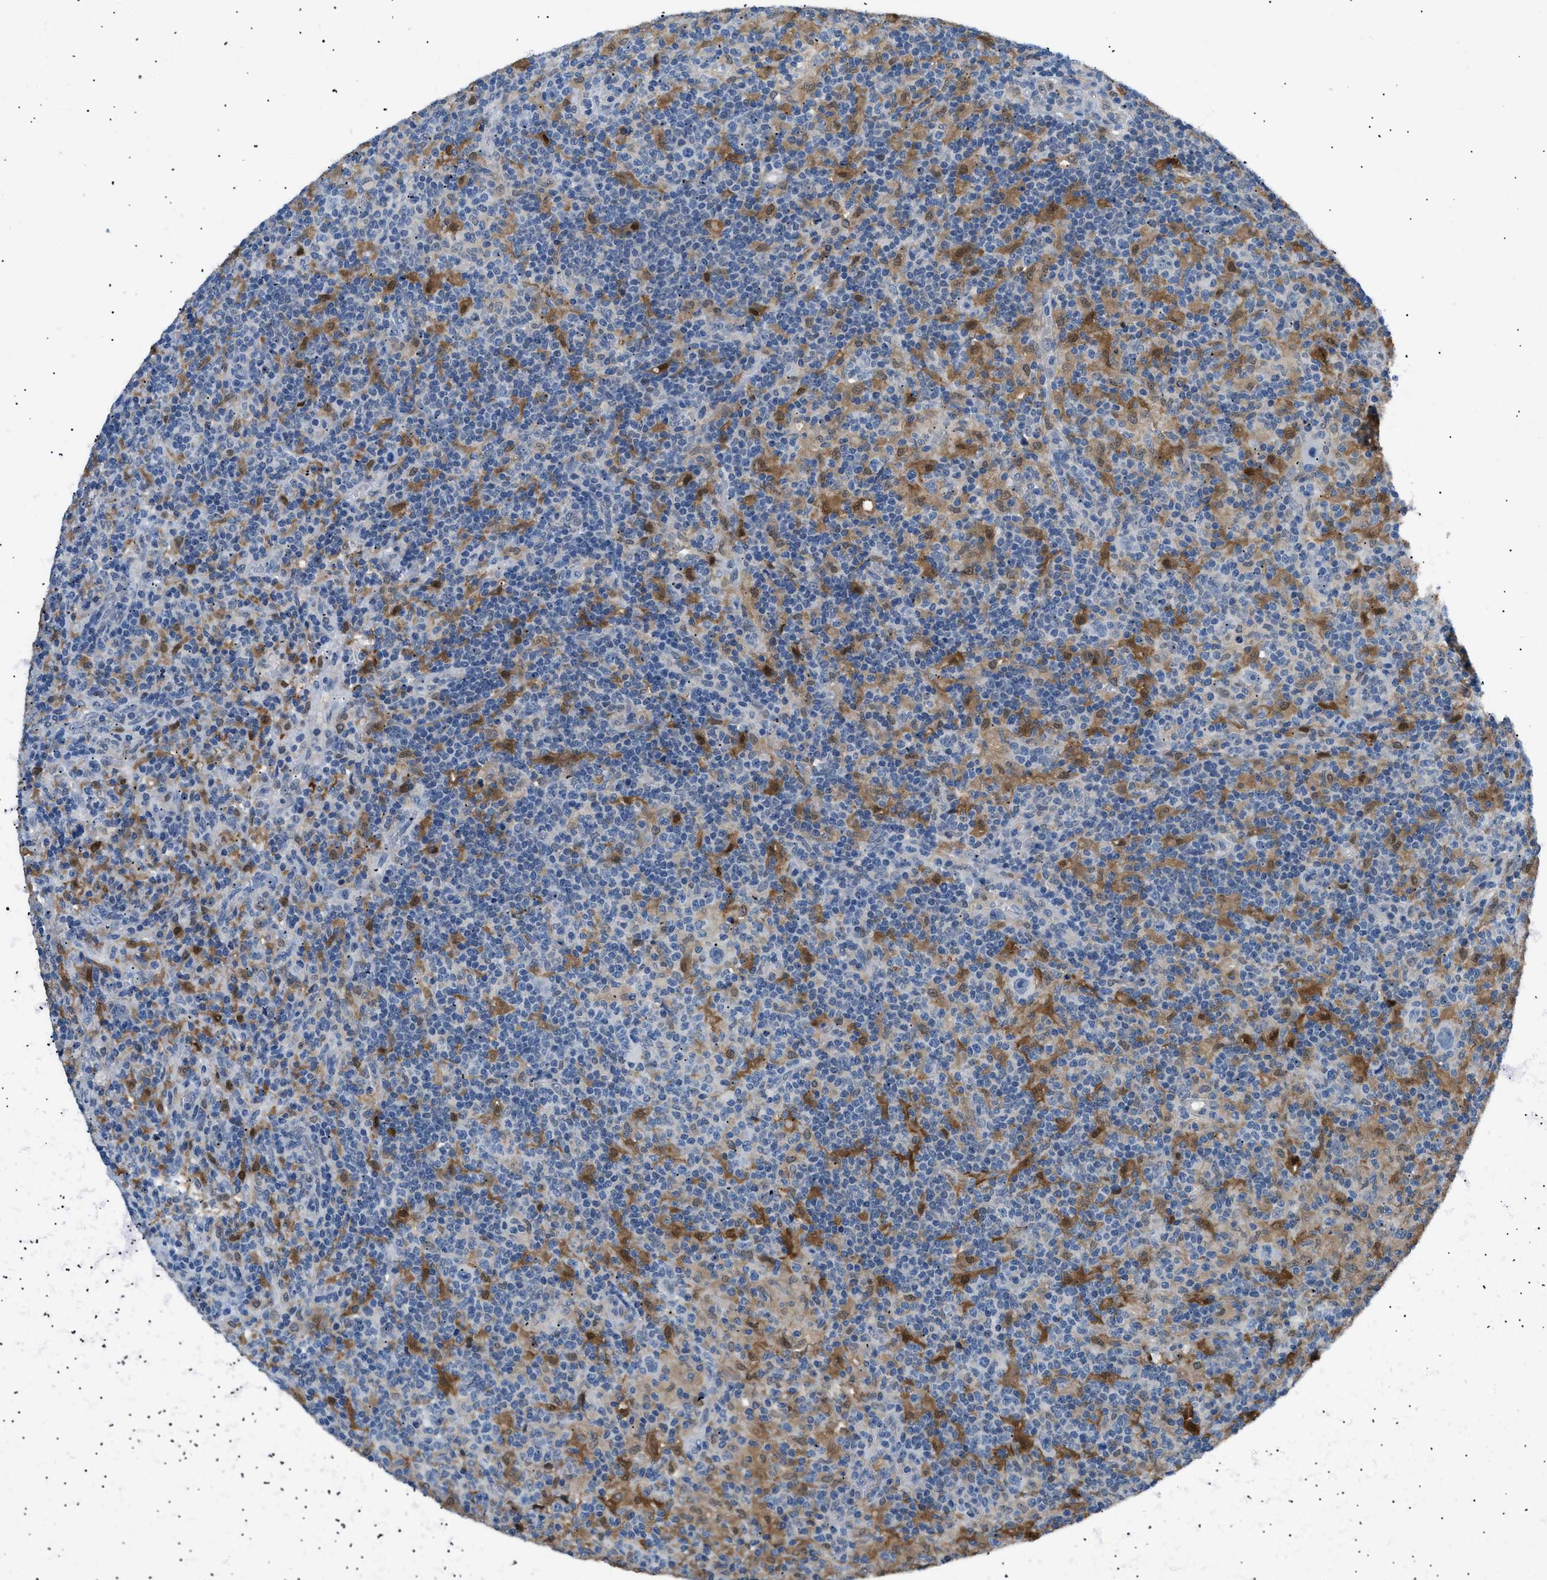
{"staining": {"intensity": "negative", "quantity": "none", "location": "none"}, "tissue": "lymphoma", "cell_type": "Tumor cells", "image_type": "cancer", "snomed": [{"axis": "morphology", "description": "Hodgkin's disease, NOS"}, {"axis": "topography", "description": "Lymph node"}], "caption": "A high-resolution histopathology image shows immunohistochemistry (IHC) staining of lymphoma, which shows no significant staining in tumor cells. The staining is performed using DAB brown chromogen with nuclei counter-stained in using hematoxylin.", "gene": "AKR1A1", "patient": {"sex": "male", "age": 70}}